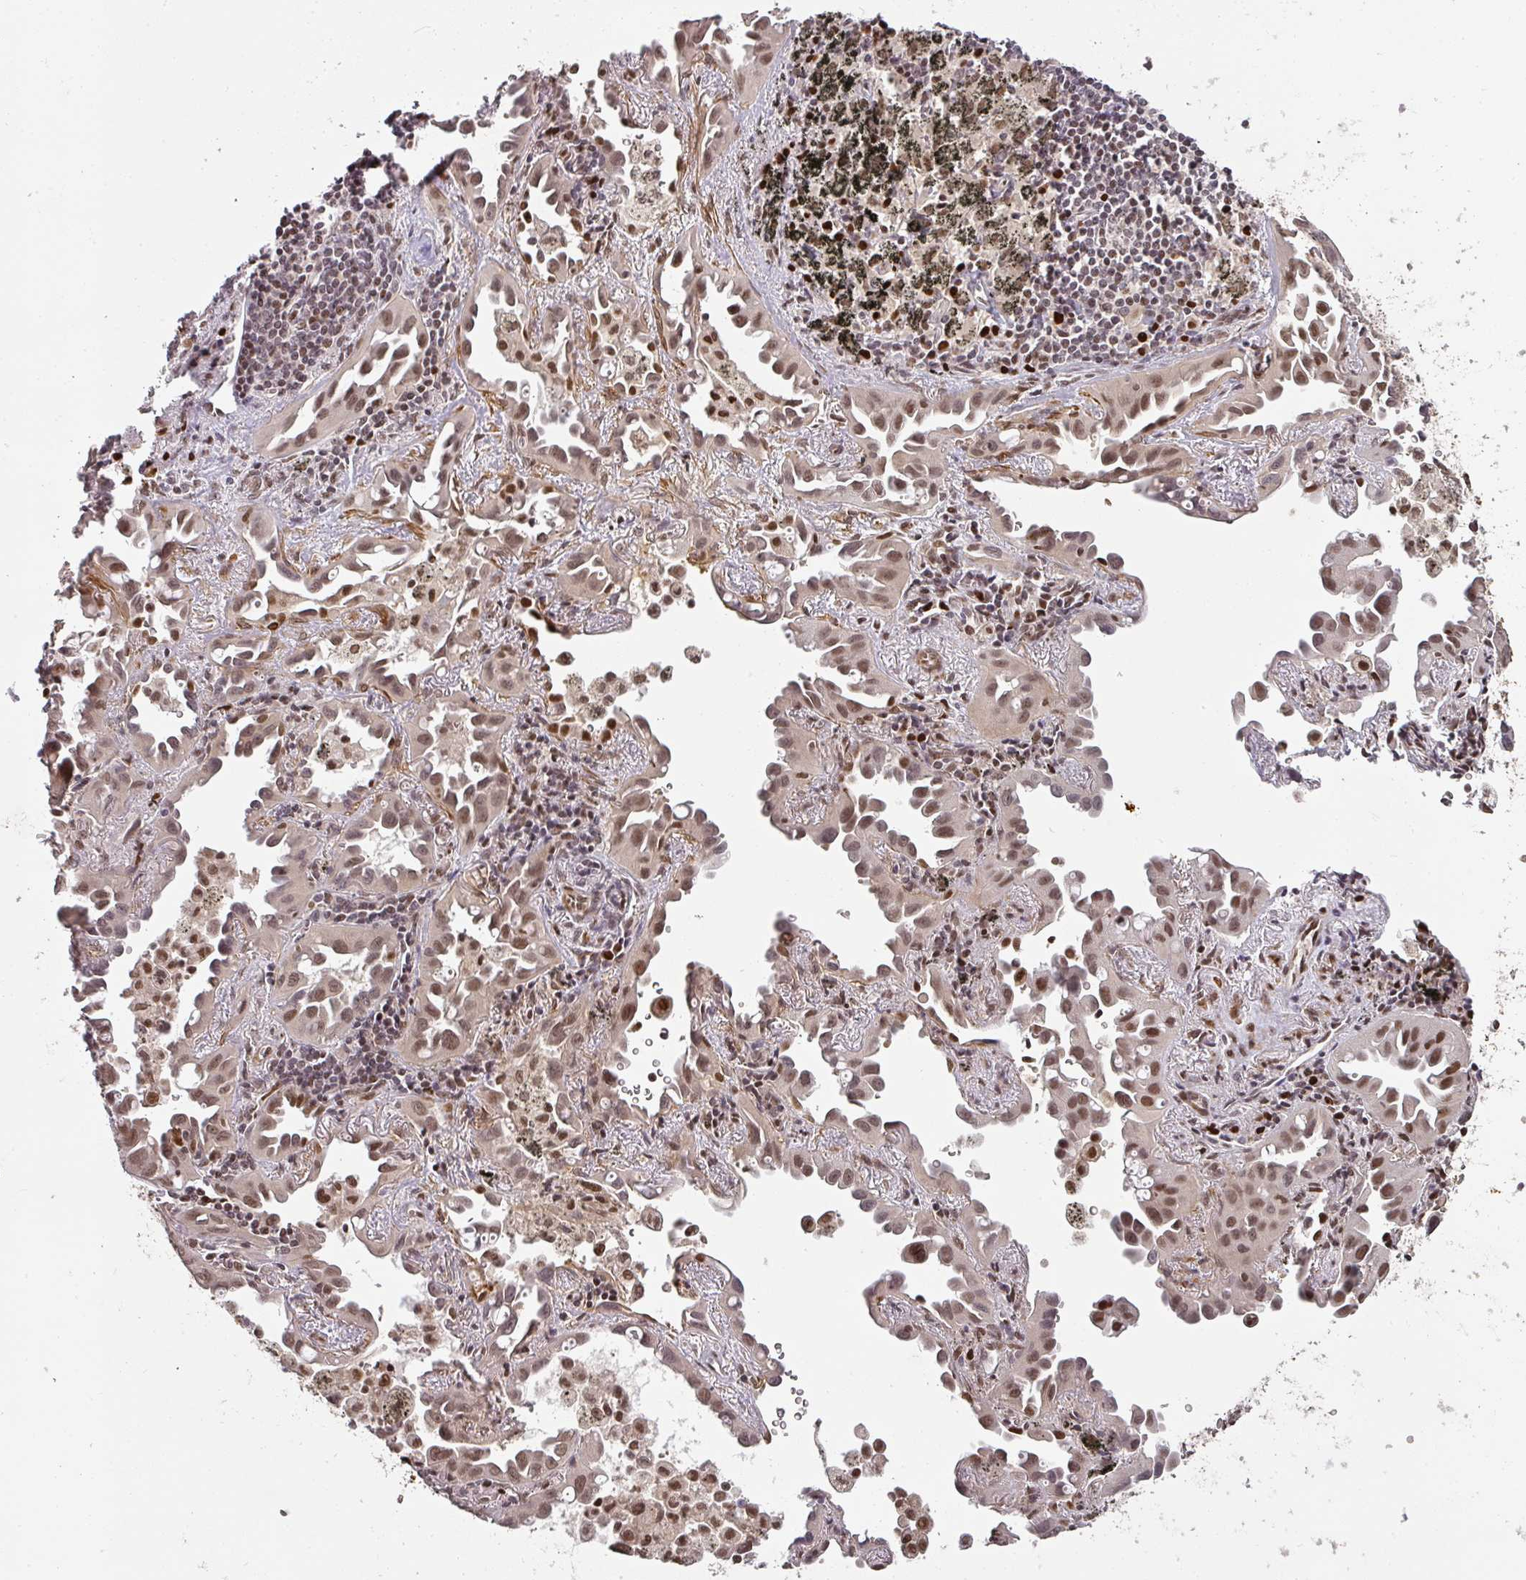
{"staining": {"intensity": "moderate", "quantity": ">75%", "location": "nuclear"}, "tissue": "lung cancer", "cell_type": "Tumor cells", "image_type": "cancer", "snomed": [{"axis": "morphology", "description": "Adenocarcinoma, NOS"}, {"axis": "topography", "description": "Lung"}], "caption": "A histopathology image of lung cancer (adenocarcinoma) stained for a protein demonstrates moderate nuclear brown staining in tumor cells.", "gene": "GPRIN2", "patient": {"sex": "male", "age": 68}}